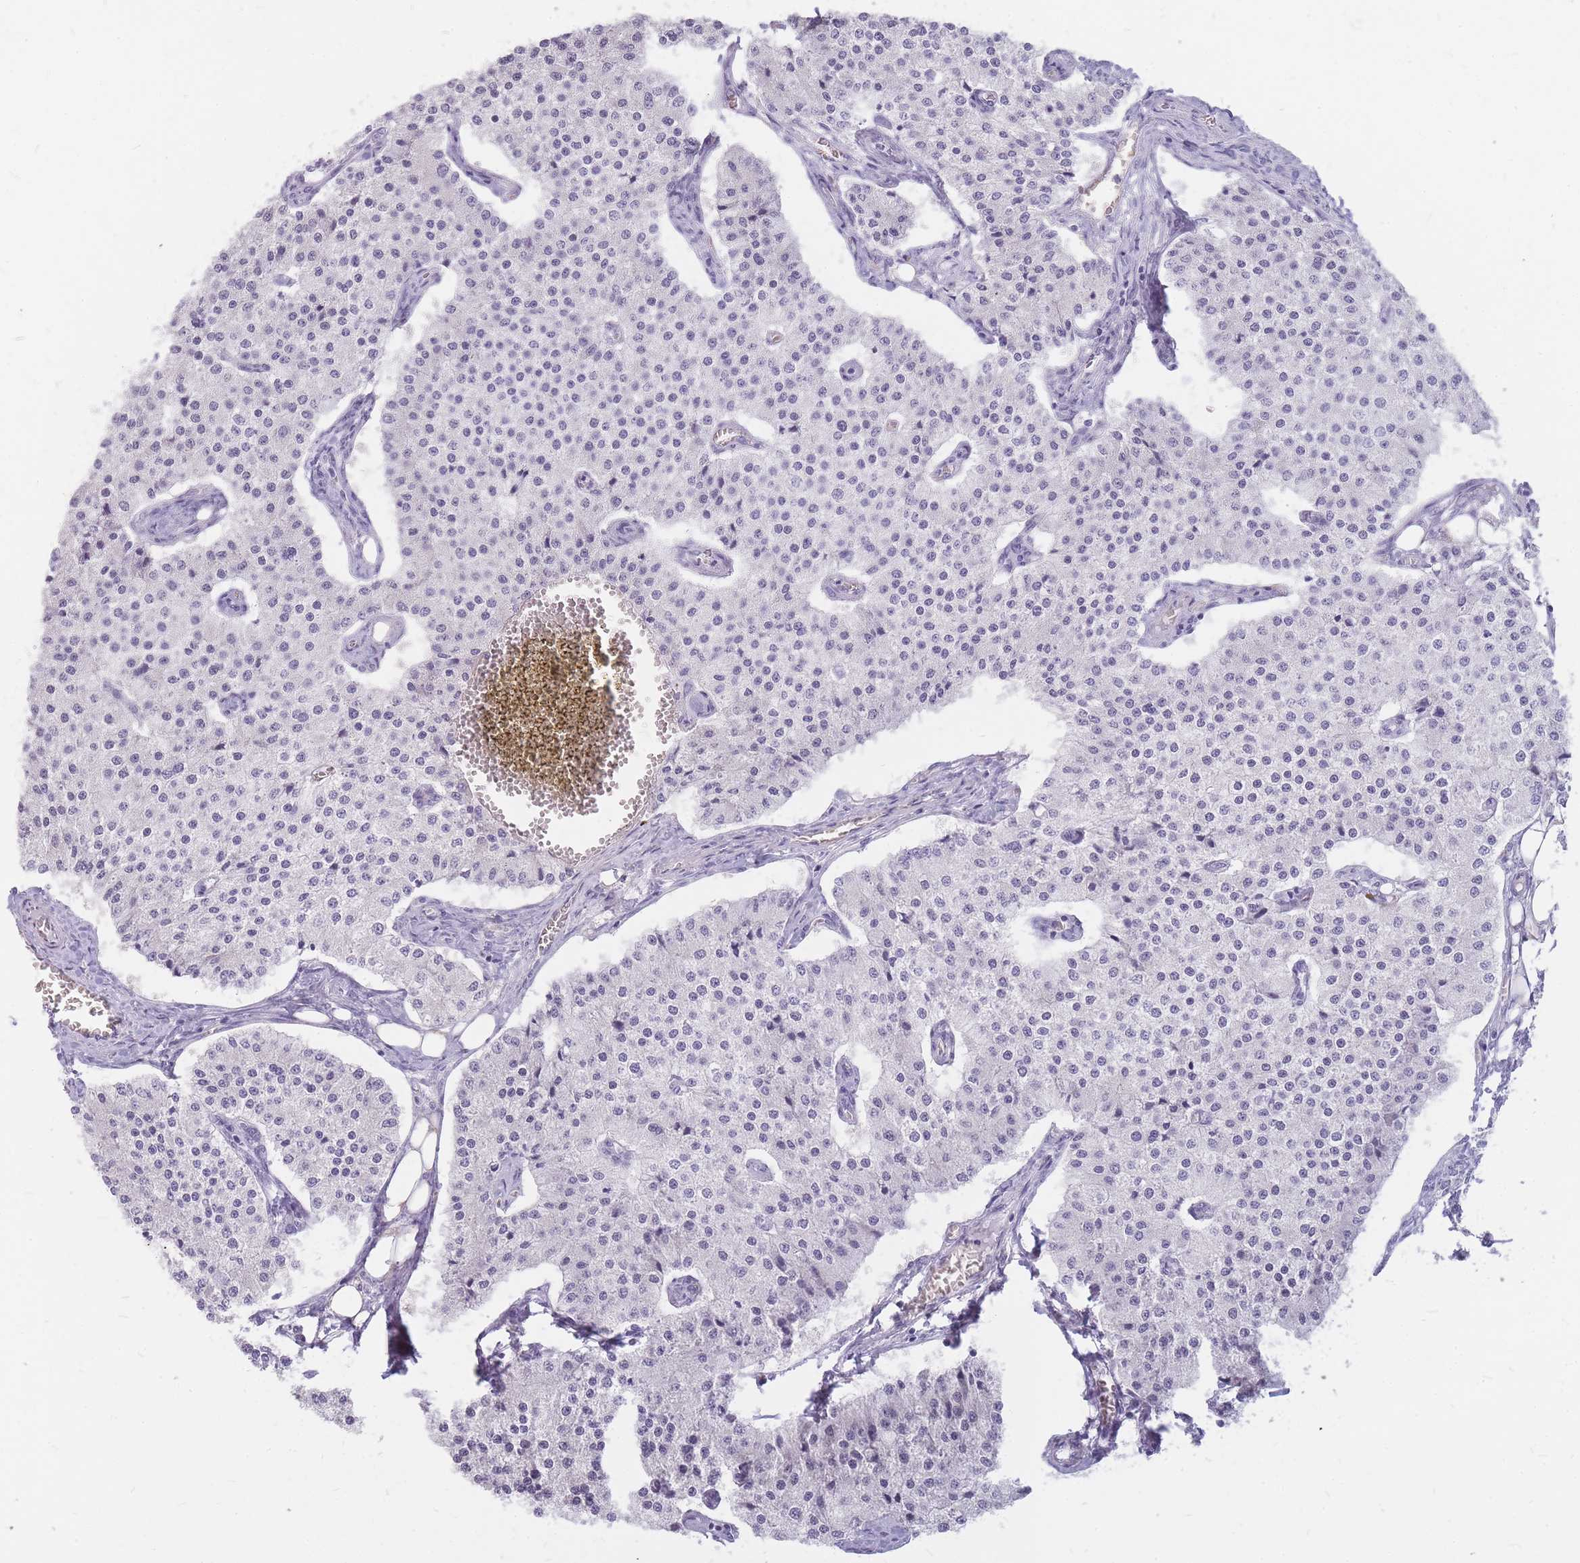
{"staining": {"intensity": "negative", "quantity": "none", "location": "none"}, "tissue": "carcinoid", "cell_type": "Tumor cells", "image_type": "cancer", "snomed": [{"axis": "morphology", "description": "Carcinoid, malignant, NOS"}, {"axis": "topography", "description": "Colon"}], "caption": "Carcinoid was stained to show a protein in brown. There is no significant expression in tumor cells.", "gene": "INS", "patient": {"sex": "female", "age": 52}}